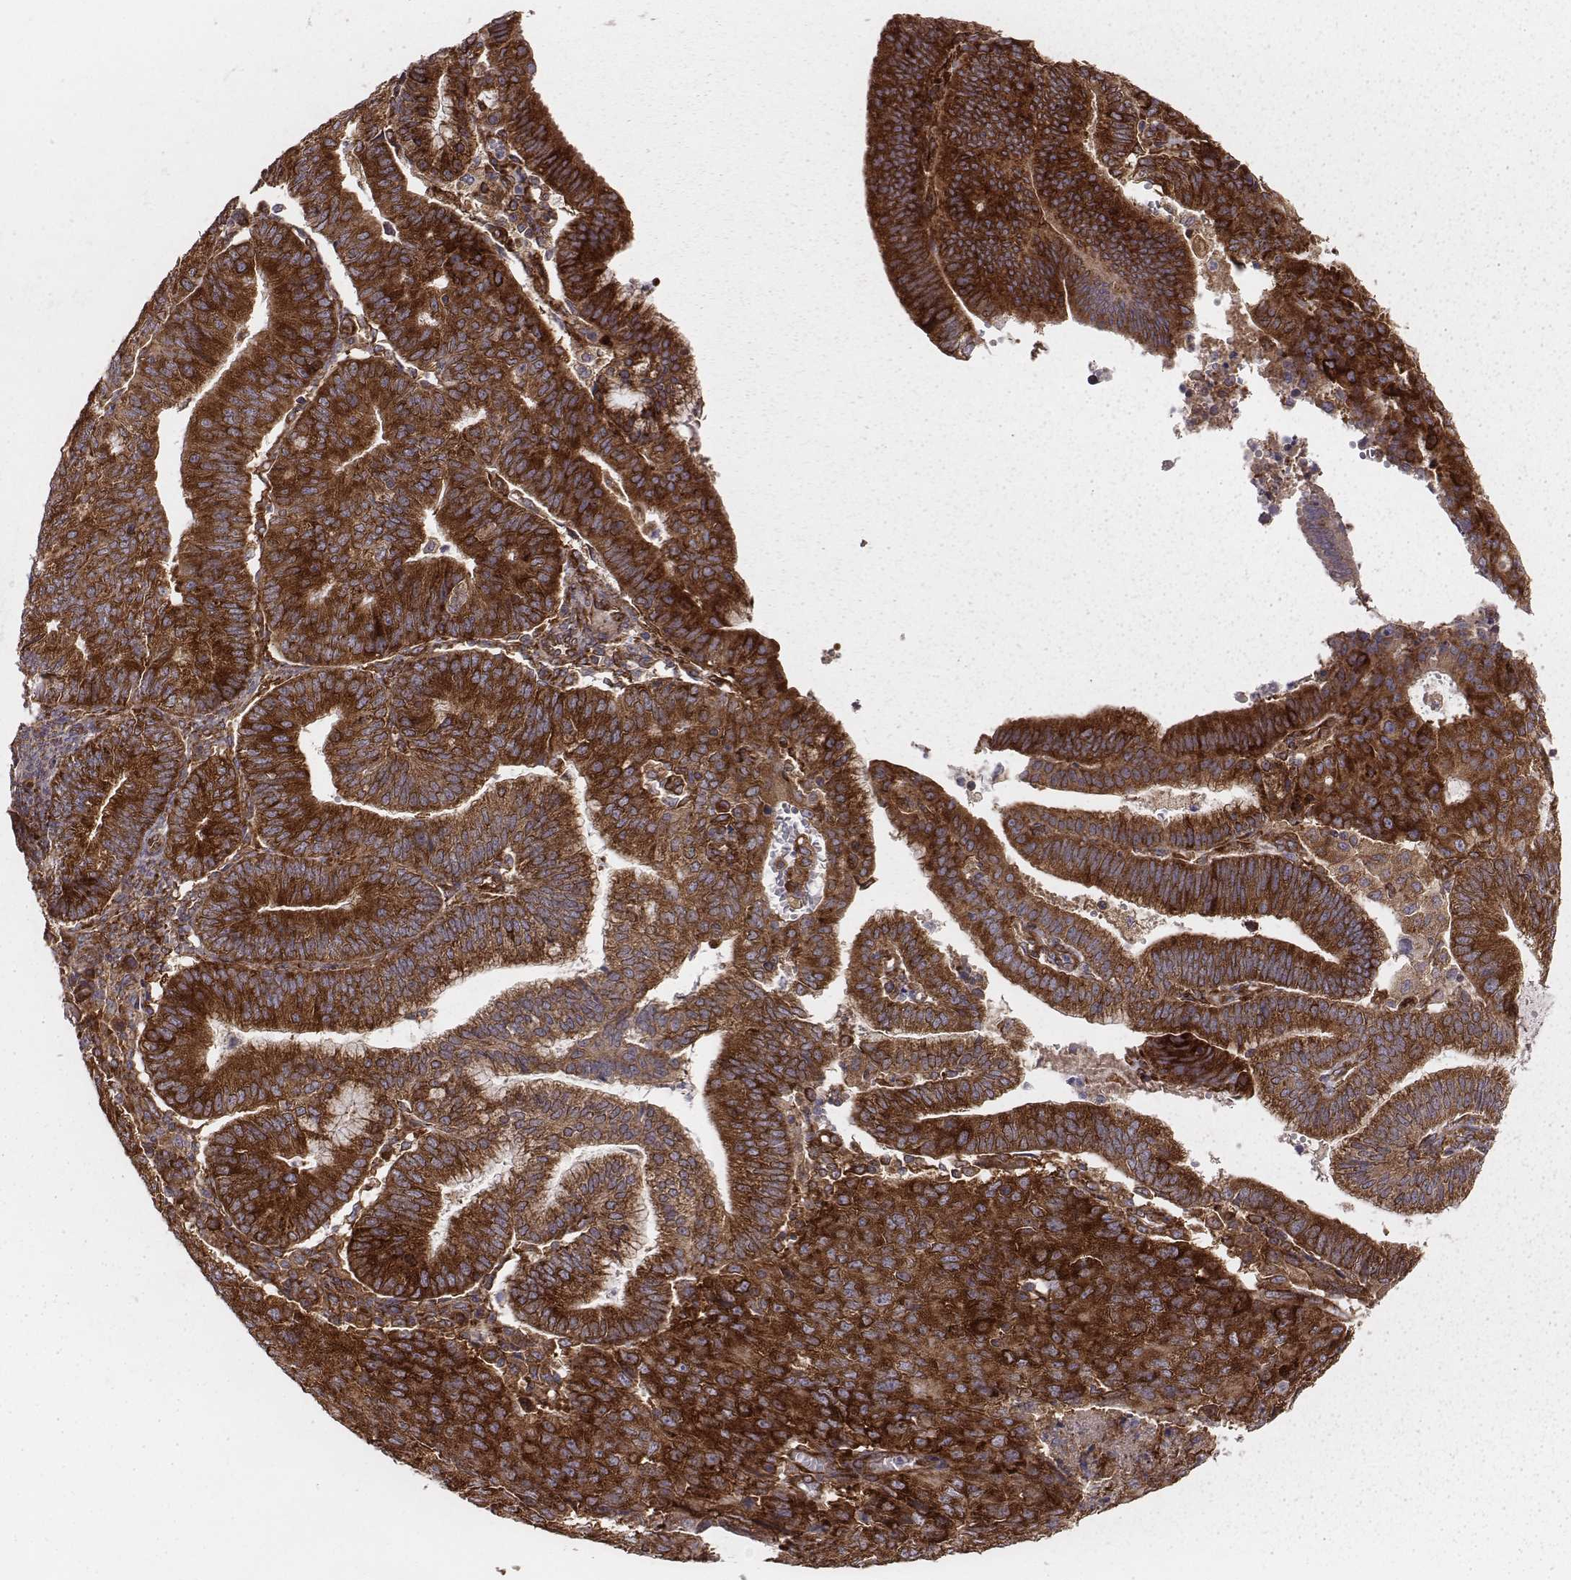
{"staining": {"intensity": "strong", "quantity": "25%-75%", "location": "cytoplasmic/membranous"}, "tissue": "endometrial cancer", "cell_type": "Tumor cells", "image_type": "cancer", "snomed": [{"axis": "morphology", "description": "Adenocarcinoma, NOS"}, {"axis": "topography", "description": "Endometrium"}], "caption": "About 25%-75% of tumor cells in human endometrial adenocarcinoma exhibit strong cytoplasmic/membranous protein expression as visualized by brown immunohistochemical staining.", "gene": "TXLNA", "patient": {"sex": "female", "age": 82}}